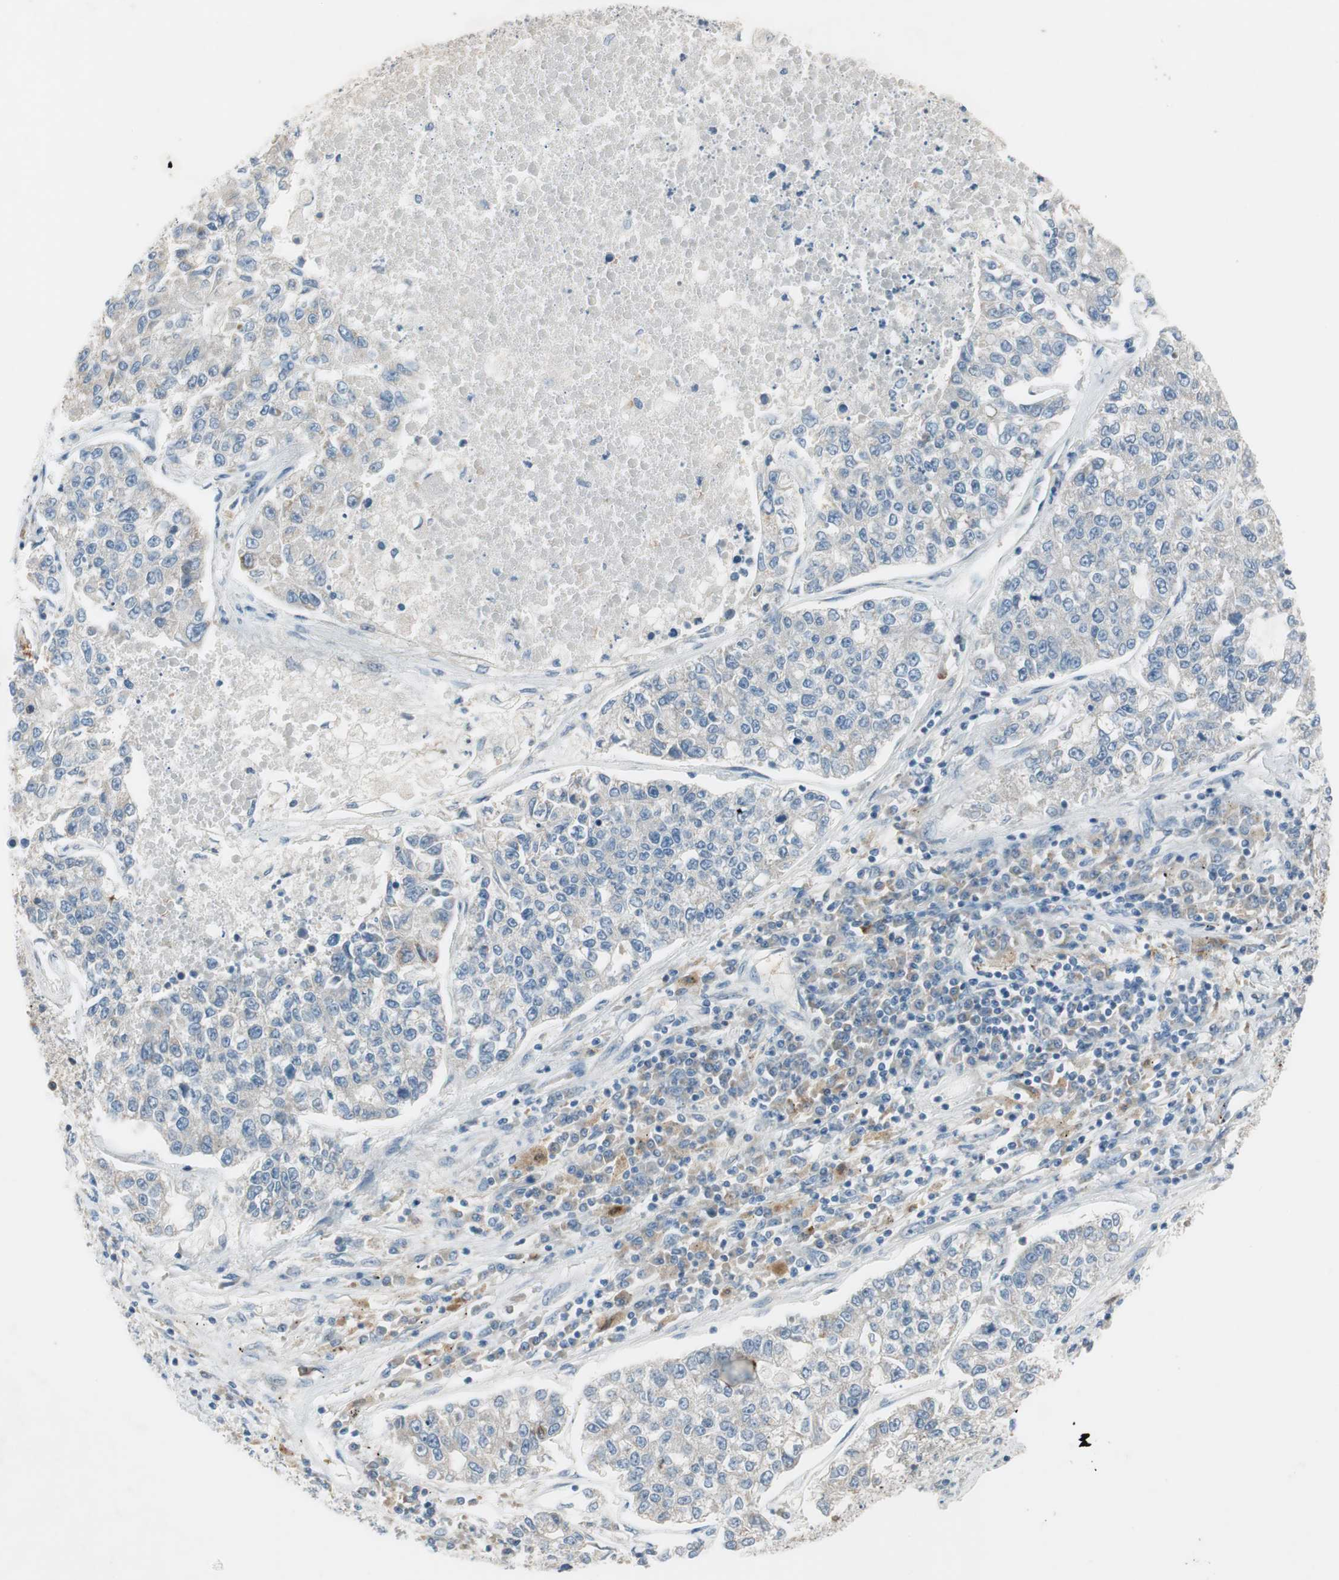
{"staining": {"intensity": "weak", "quantity": "<25%", "location": "cytoplasmic/membranous"}, "tissue": "lung cancer", "cell_type": "Tumor cells", "image_type": "cancer", "snomed": [{"axis": "morphology", "description": "Adenocarcinoma, NOS"}, {"axis": "topography", "description": "Lung"}], "caption": "Tumor cells are negative for brown protein staining in lung cancer (adenocarcinoma). (DAB (3,3'-diaminobenzidine) immunohistochemistry, high magnification).", "gene": "GYPC", "patient": {"sex": "male", "age": 49}}